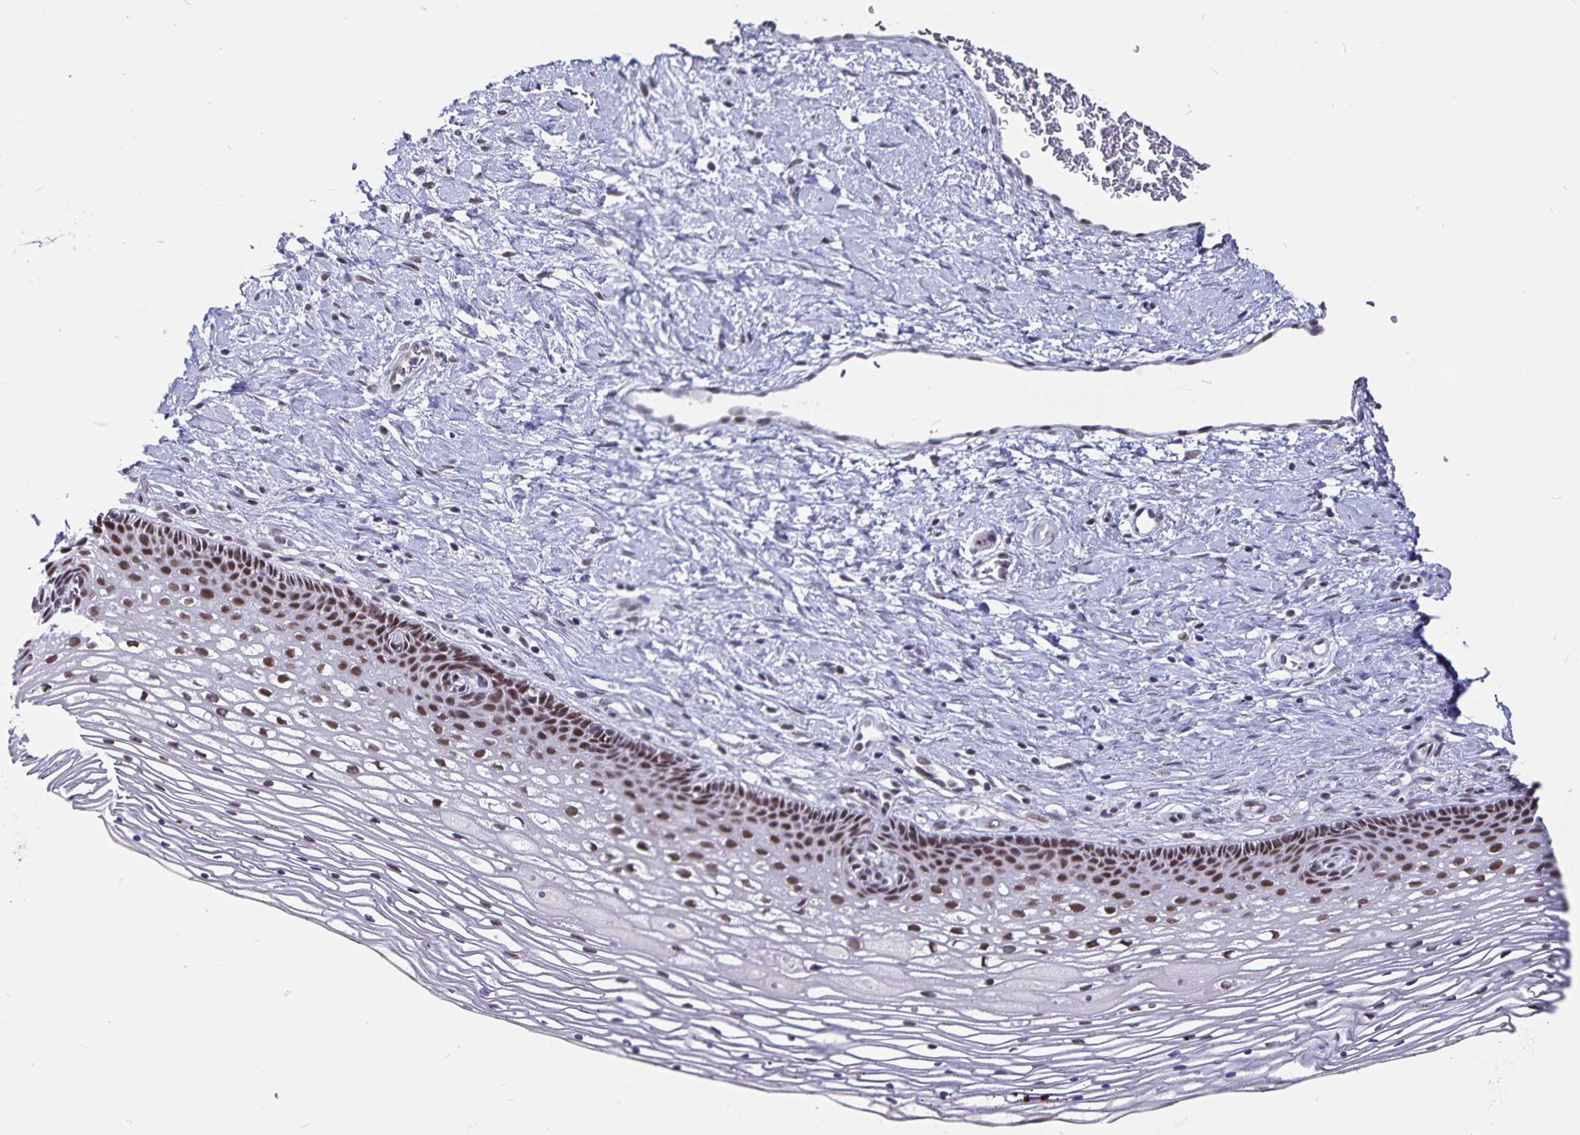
{"staining": {"intensity": "weak", "quantity": ">75%", "location": "nuclear"}, "tissue": "cervix", "cell_type": "Glandular cells", "image_type": "normal", "snomed": [{"axis": "morphology", "description": "Normal tissue, NOS"}, {"axis": "topography", "description": "Cervix"}], "caption": "A brown stain highlights weak nuclear staining of a protein in glandular cells of unremarkable human cervix. The staining was performed using DAB (3,3'-diaminobenzidine), with brown indicating positive protein expression. Nuclei are stained blue with hematoxylin.", "gene": "PBX2", "patient": {"sex": "female", "age": 34}}